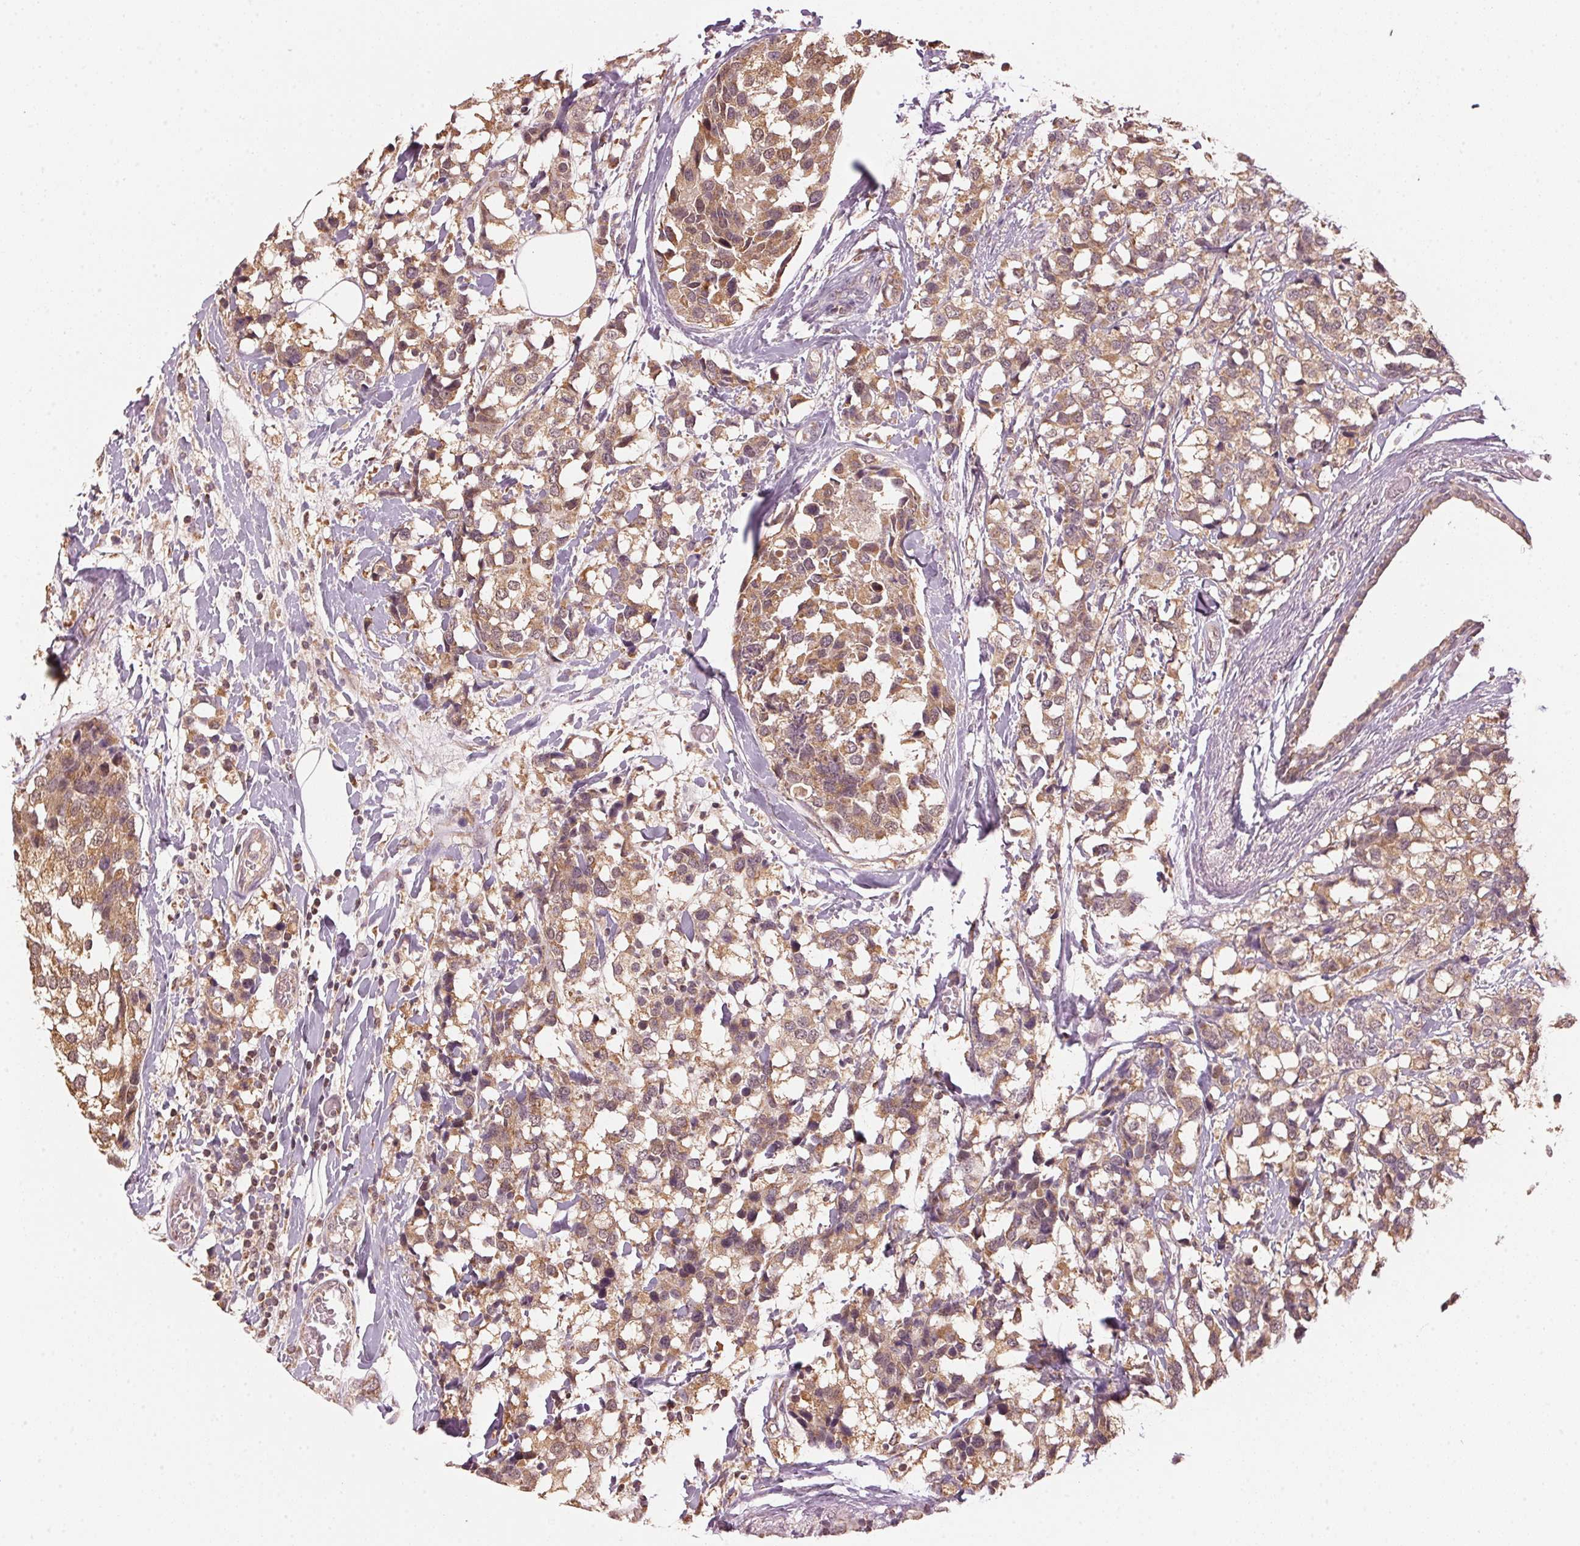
{"staining": {"intensity": "moderate", "quantity": ">75%", "location": "cytoplasmic/membranous"}, "tissue": "breast cancer", "cell_type": "Tumor cells", "image_type": "cancer", "snomed": [{"axis": "morphology", "description": "Lobular carcinoma"}, {"axis": "topography", "description": "Breast"}], "caption": "An immunohistochemistry (IHC) image of tumor tissue is shown. Protein staining in brown shows moderate cytoplasmic/membranous positivity in breast cancer within tumor cells.", "gene": "ARHGAP6", "patient": {"sex": "female", "age": 59}}